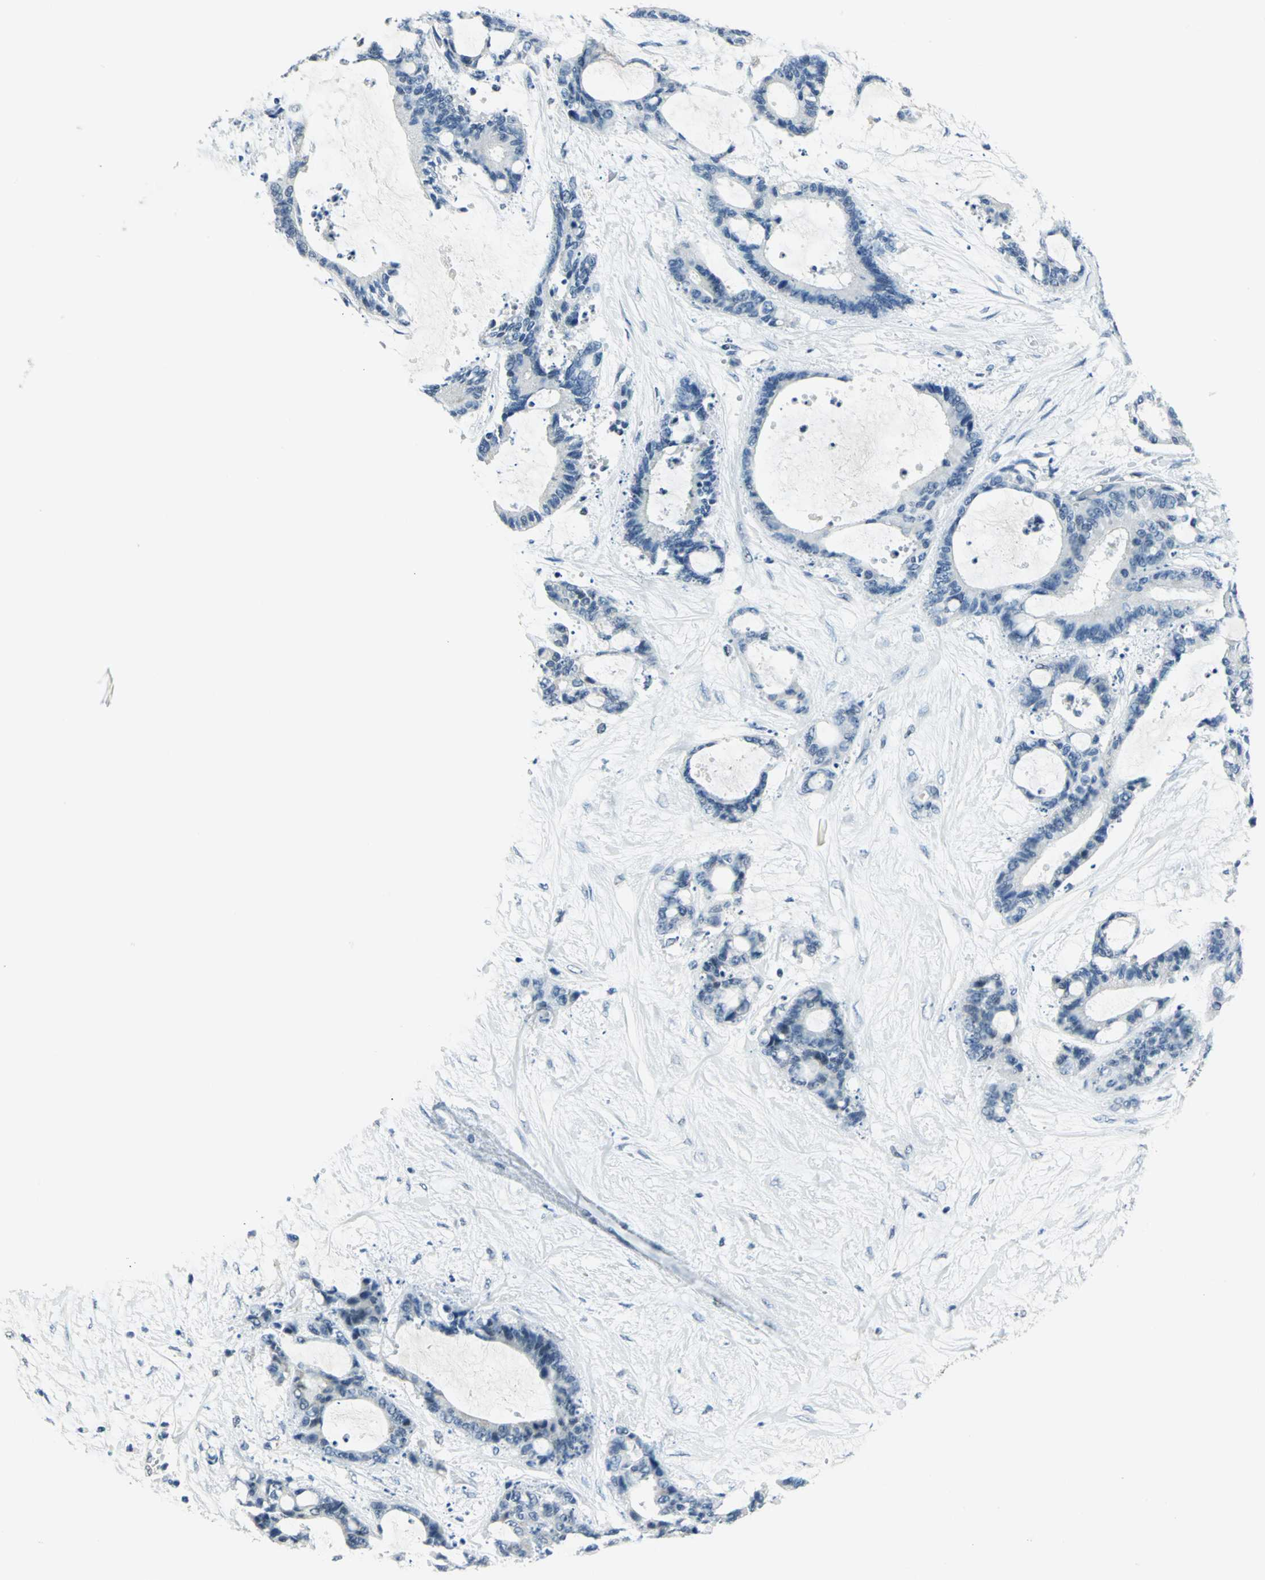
{"staining": {"intensity": "negative", "quantity": "none", "location": "none"}, "tissue": "liver cancer", "cell_type": "Tumor cells", "image_type": "cancer", "snomed": [{"axis": "morphology", "description": "Cholangiocarcinoma"}, {"axis": "topography", "description": "Liver"}], "caption": "Immunohistochemistry (IHC) image of neoplastic tissue: human liver cholangiocarcinoma stained with DAB (3,3'-diaminobenzidine) shows no significant protein positivity in tumor cells.", "gene": "RAD17", "patient": {"sex": "female", "age": 73}}